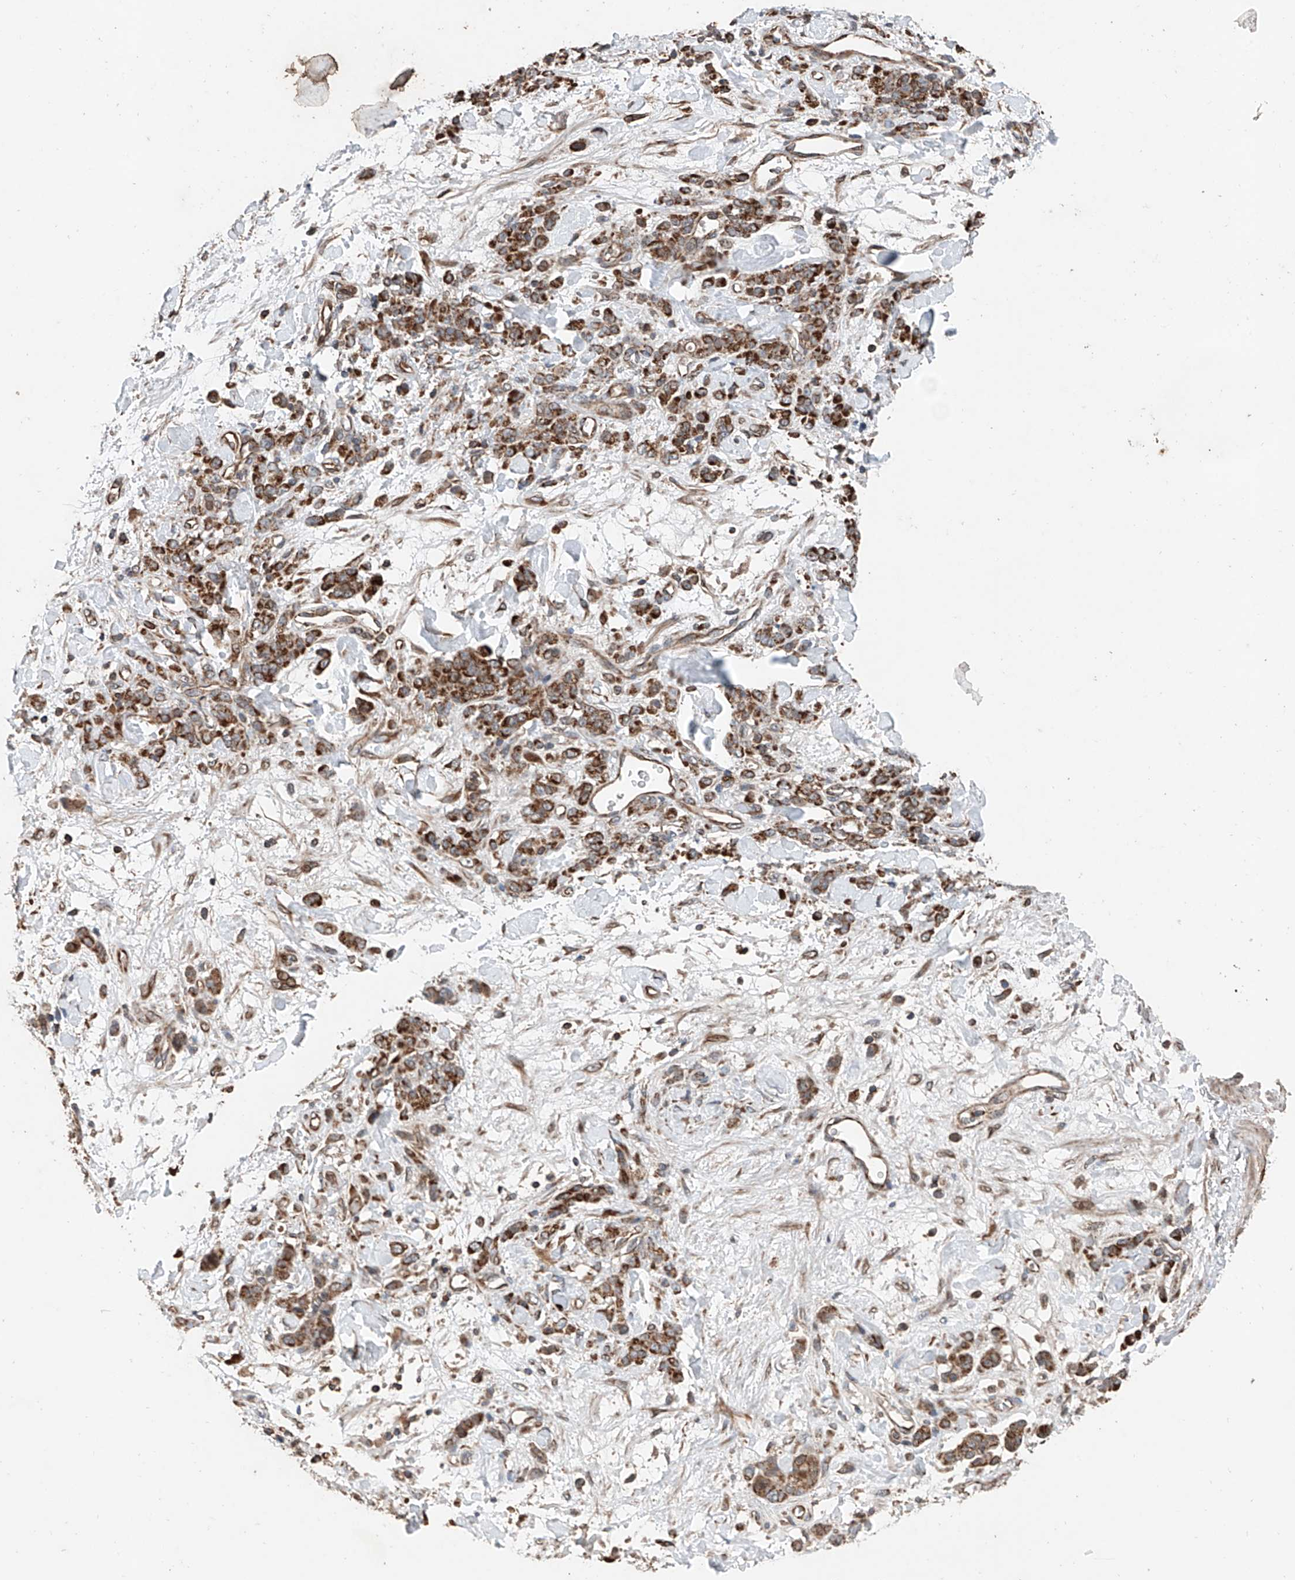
{"staining": {"intensity": "strong", "quantity": ">75%", "location": "cytoplasmic/membranous"}, "tissue": "stomach cancer", "cell_type": "Tumor cells", "image_type": "cancer", "snomed": [{"axis": "morphology", "description": "Normal tissue, NOS"}, {"axis": "morphology", "description": "Adenocarcinoma, NOS"}, {"axis": "topography", "description": "Stomach"}], "caption": "Protein positivity by IHC demonstrates strong cytoplasmic/membranous staining in about >75% of tumor cells in stomach cancer. Immunohistochemistry (ihc) stains the protein in brown and the nuclei are stained blue.", "gene": "AP4B1", "patient": {"sex": "male", "age": 82}}